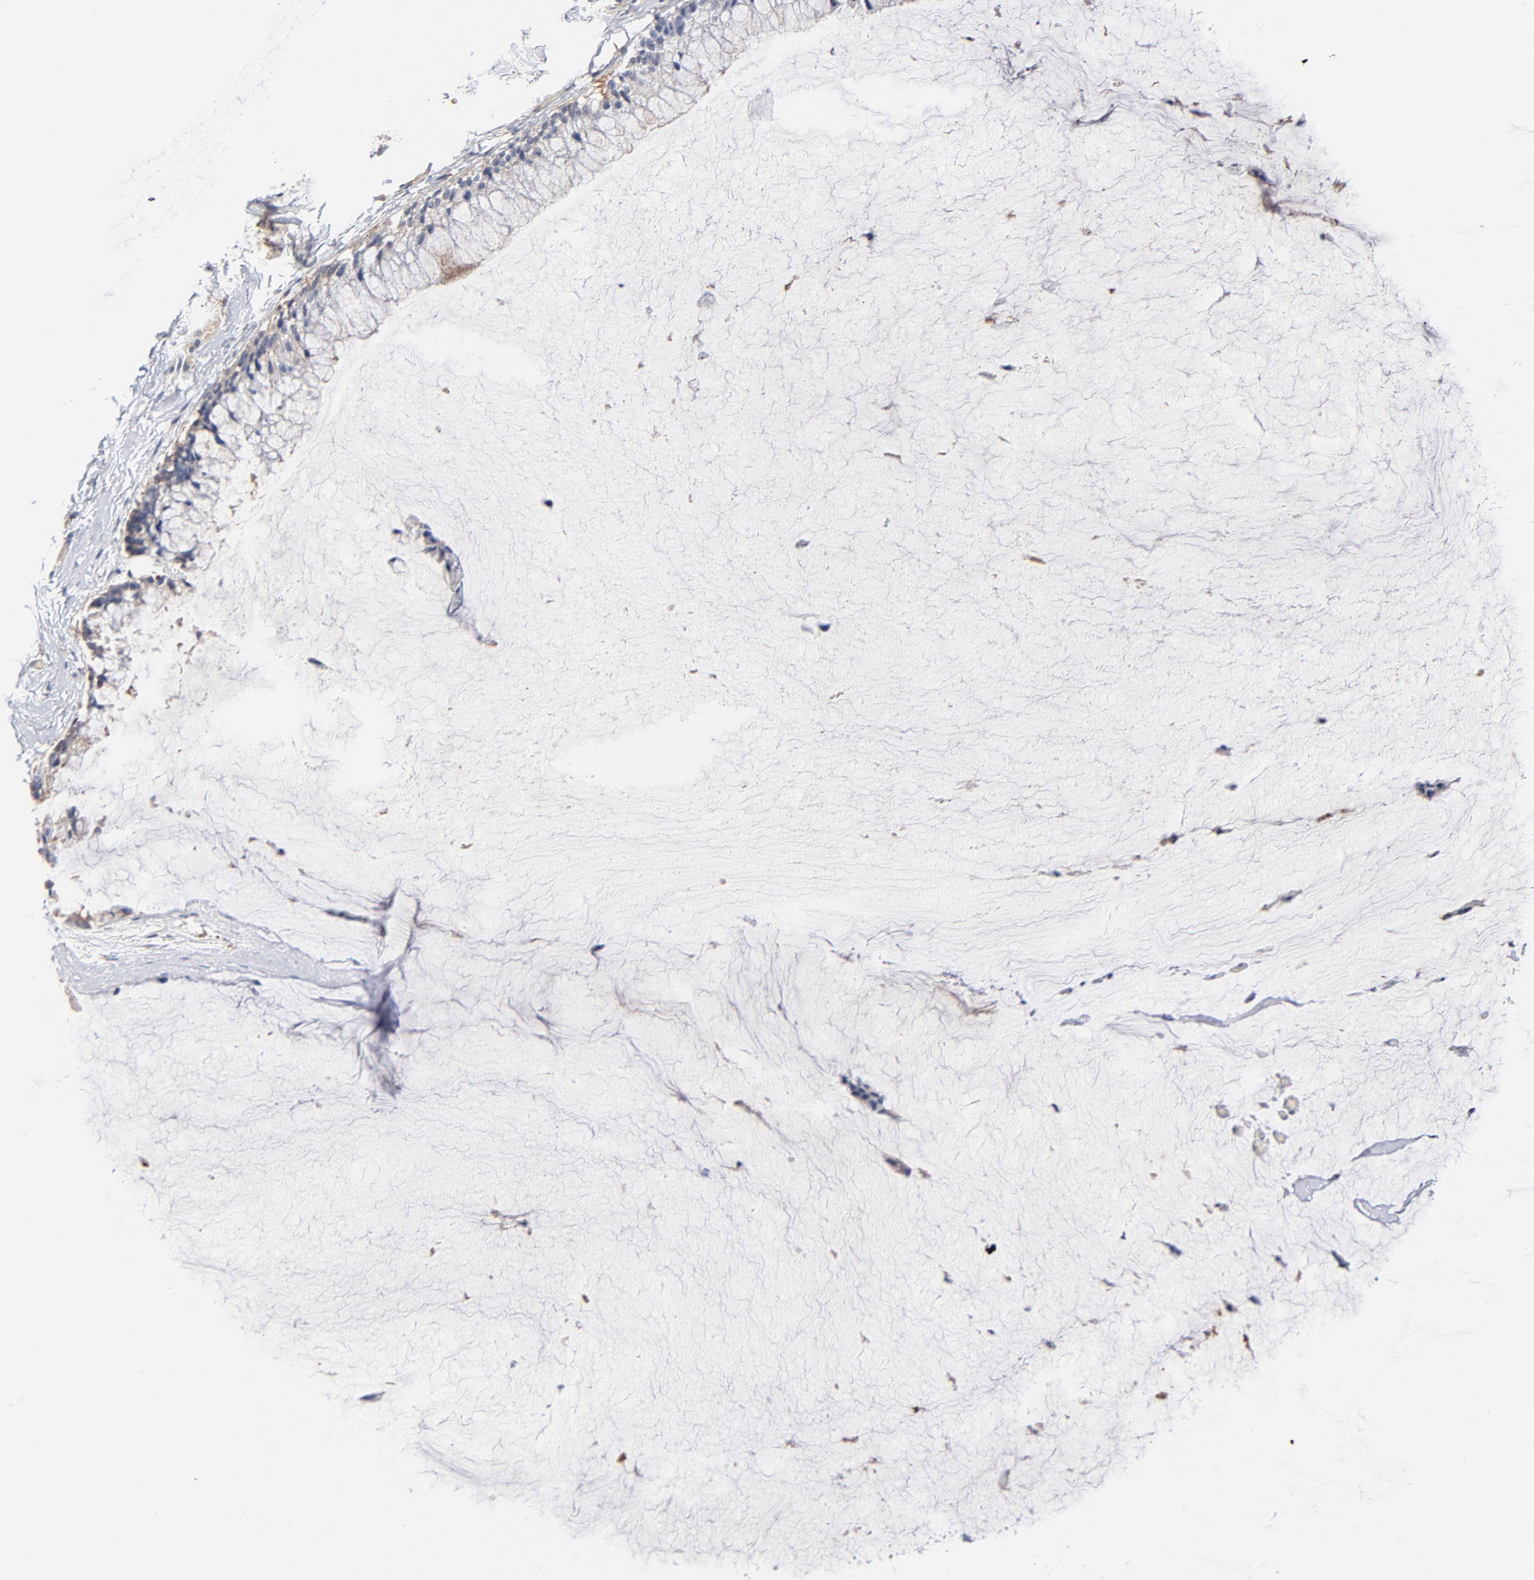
{"staining": {"intensity": "negative", "quantity": "none", "location": "none"}, "tissue": "ovarian cancer", "cell_type": "Tumor cells", "image_type": "cancer", "snomed": [{"axis": "morphology", "description": "Cystadenocarcinoma, mucinous, NOS"}, {"axis": "topography", "description": "Ovary"}], "caption": "A high-resolution micrograph shows IHC staining of ovarian cancer (mucinous cystadenocarcinoma), which displays no significant staining in tumor cells. (Brightfield microscopy of DAB IHC at high magnification).", "gene": "SERPINA4", "patient": {"sex": "female", "age": 39}}